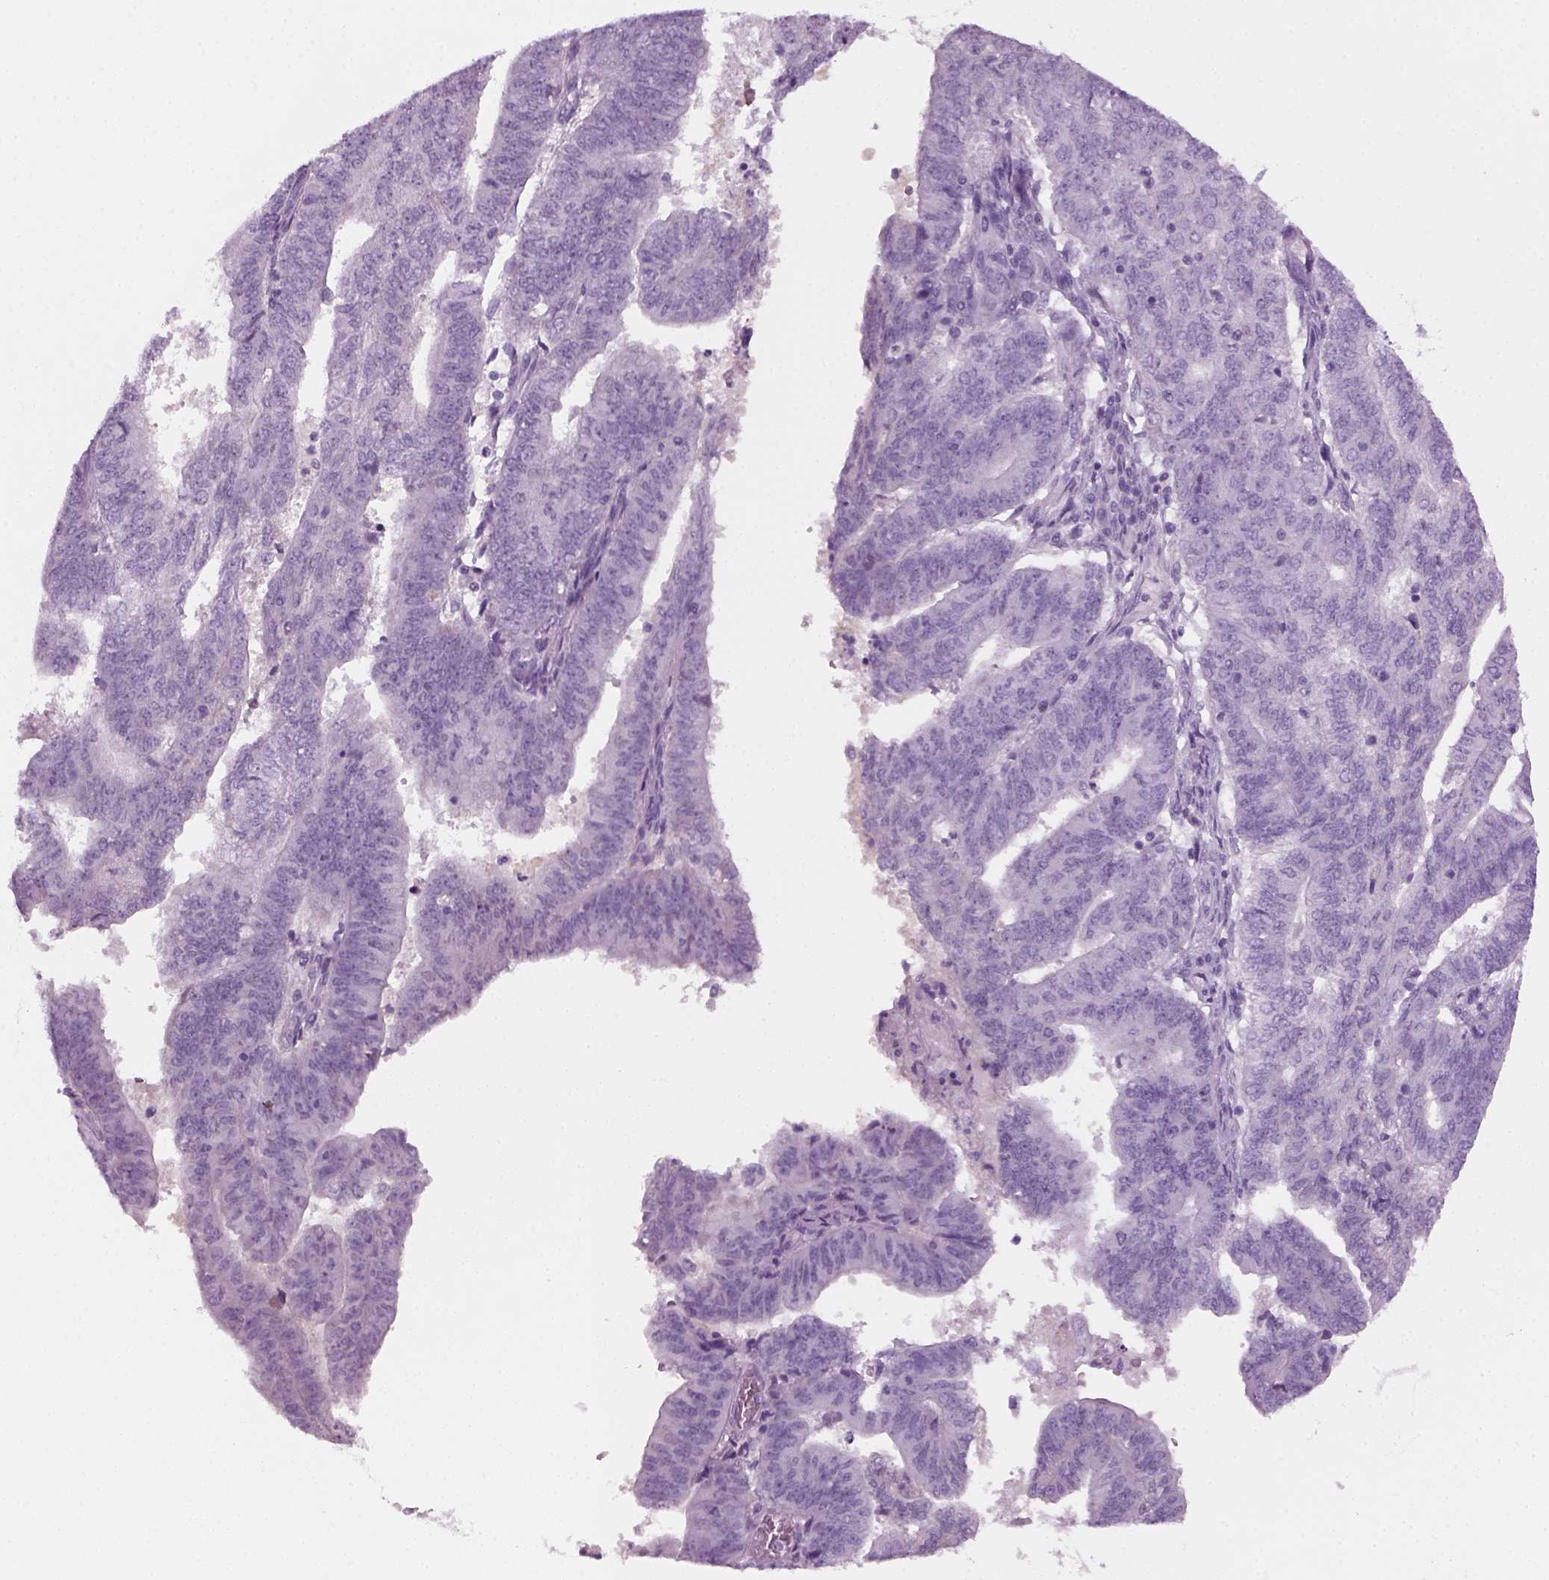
{"staining": {"intensity": "negative", "quantity": "none", "location": "none"}, "tissue": "endometrial cancer", "cell_type": "Tumor cells", "image_type": "cancer", "snomed": [{"axis": "morphology", "description": "Adenocarcinoma, NOS"}, {"axis": "topography", "description": "Endometrium"}], "caption": "An image of human adenocarcinoma (endometrial) is negative for staining in tumor cells. (DAB (3,3'-diaminobenzidine) immunohistochemistry visualized using brightfield microscopy, high magnification).", "gene": "KRT75", "patient": {"sex": "female", "age": 82}}